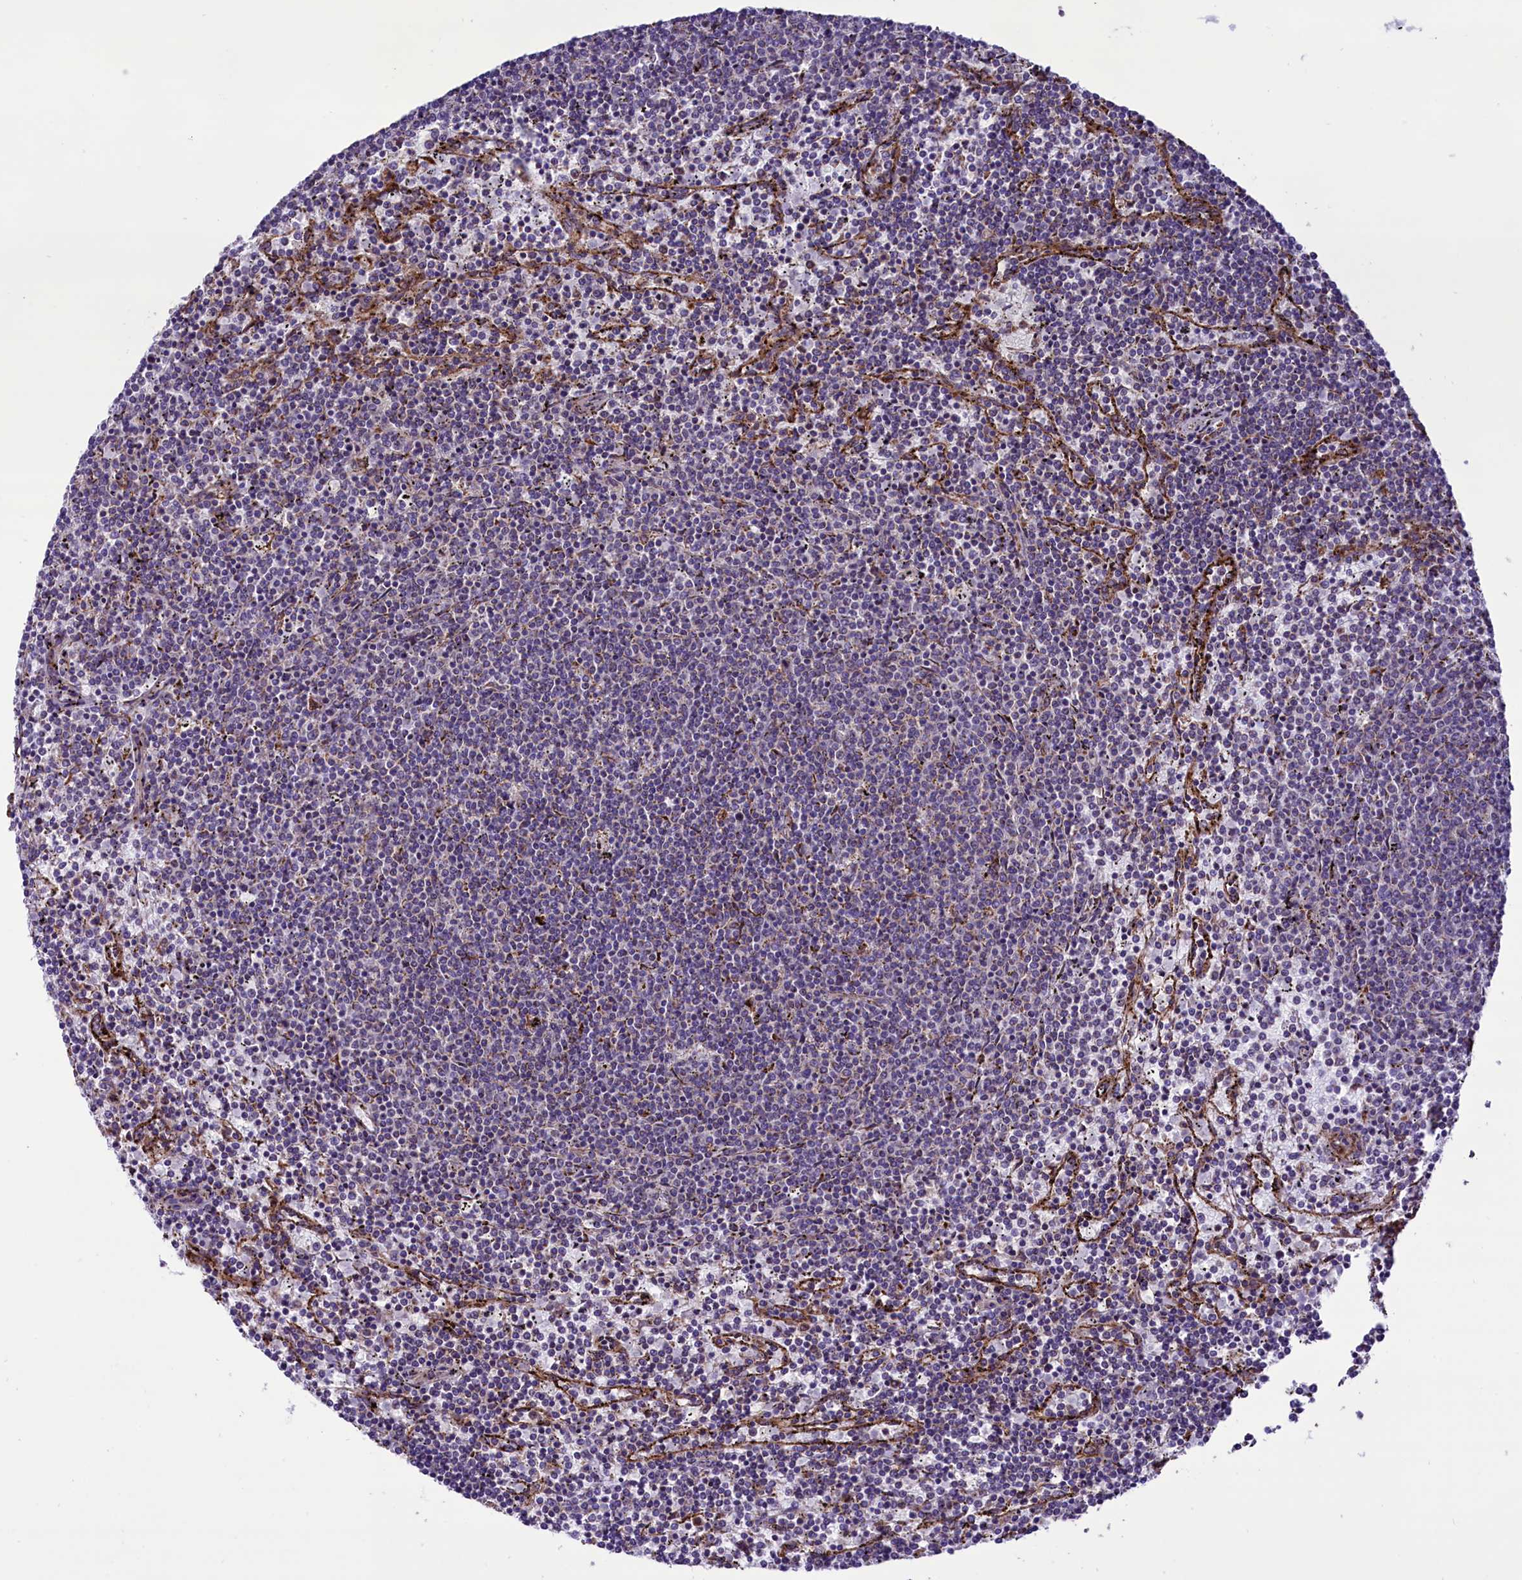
{"staining": {"intensity": "negative", "quantity": "none", "location": "none"}, "tissue": "lymphoma", "cell_type": "Tumor cells", "image_type": "cancer", "snomed": [{"axis": "morphology", "description": "Malignant lymphoma, non-Hodgkin's type, Low grade"}, {"axis": "topography", "description": "Spleen"}], "caption": "Tumor cells show no significant positivity in malignant lymphoma, non-Hodgkin's type (low-grade).", "gene": "PTPRU", "patient": {"sex": "female", "age": 50}}